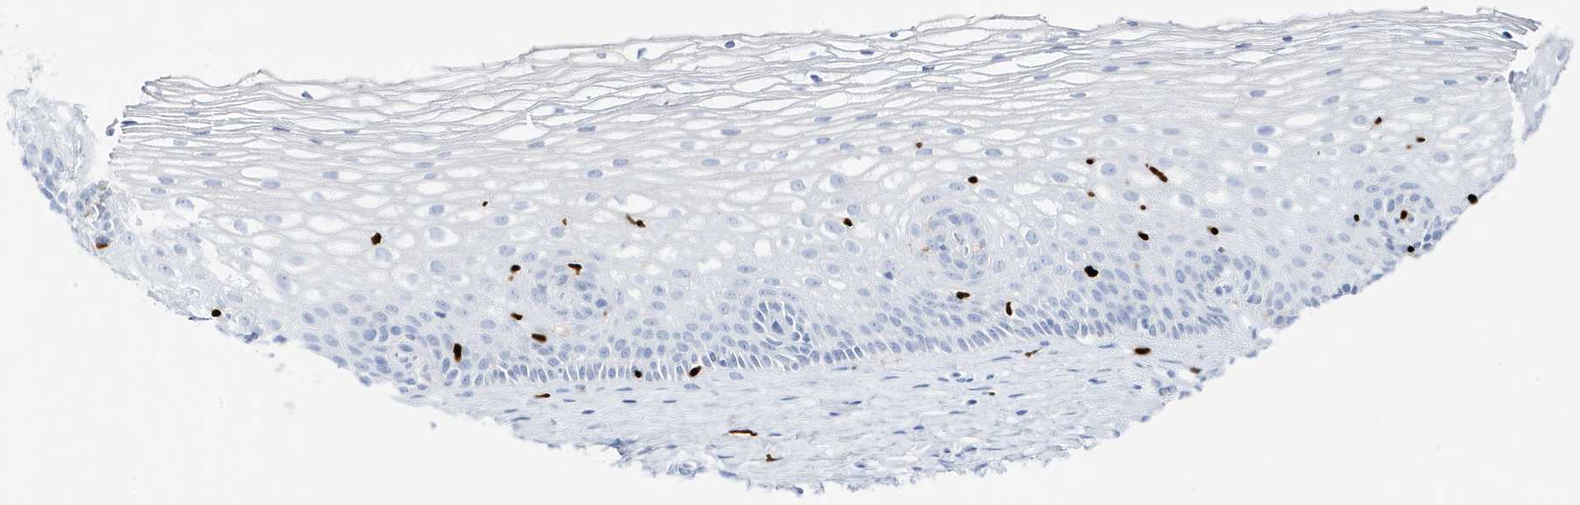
{"staining": {"intensity": "negative", "quantity": "none", "location": "none"}, "tissue": "cervix", "cell_type": "Glandular cells", "image_type": "normal", "snomed": [{"axis": "morphology", "description": "Normal tissue, NOS"}, {"axis": "topography", "description": "Cervix"}], "caption": "DAB (3,3'-diaminobenzidine) immunohistochemical staining of unremarkable human cervix exhibits no significant expression in glandular cells.", "gene": "MNDA", "patient": {"sex": "female", "age": 33}}